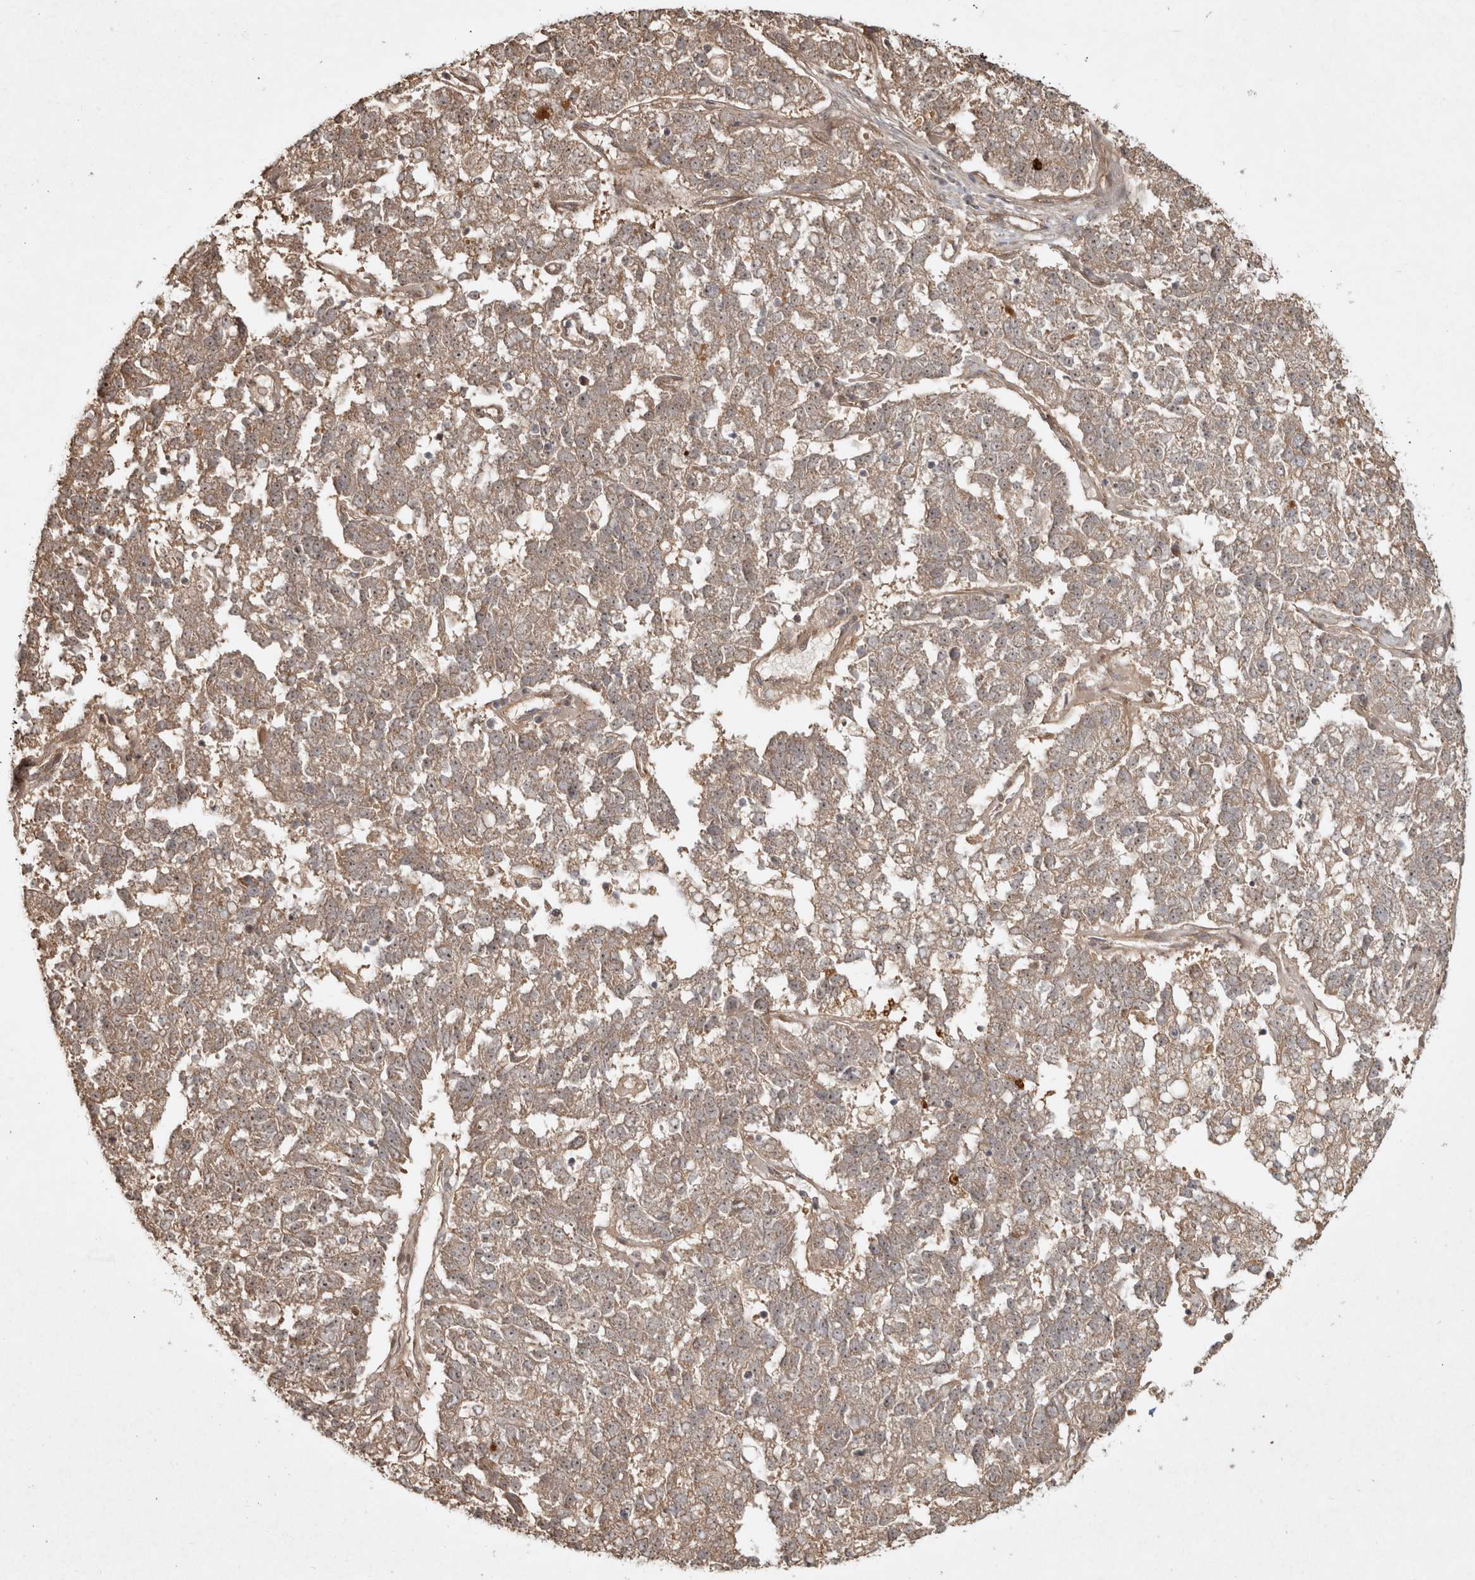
{"staining": {"intensity": "weak", "quantity": ">75%", "location": "cytoplasmic/membranous,nuclear"}, "tissue": "pancreatic cancer", "cell_type": "Tumor cells", "image_type": "cancer", "snomed": [{"axis": "morphology", "description": "Adenocarcinoma, NOS"}, {"axis": "topography", "description": "Pancreas"}], "caption": "DAB immunohistochemical staining of human adenocarcinoma (pancreatic) reveals weak cytoplasmic/membranous and nuclear protein expression in approximately >75% of tumor cells.", "gene": "CAMSAP2", "patient": {"sex": "female", "age": 61}}